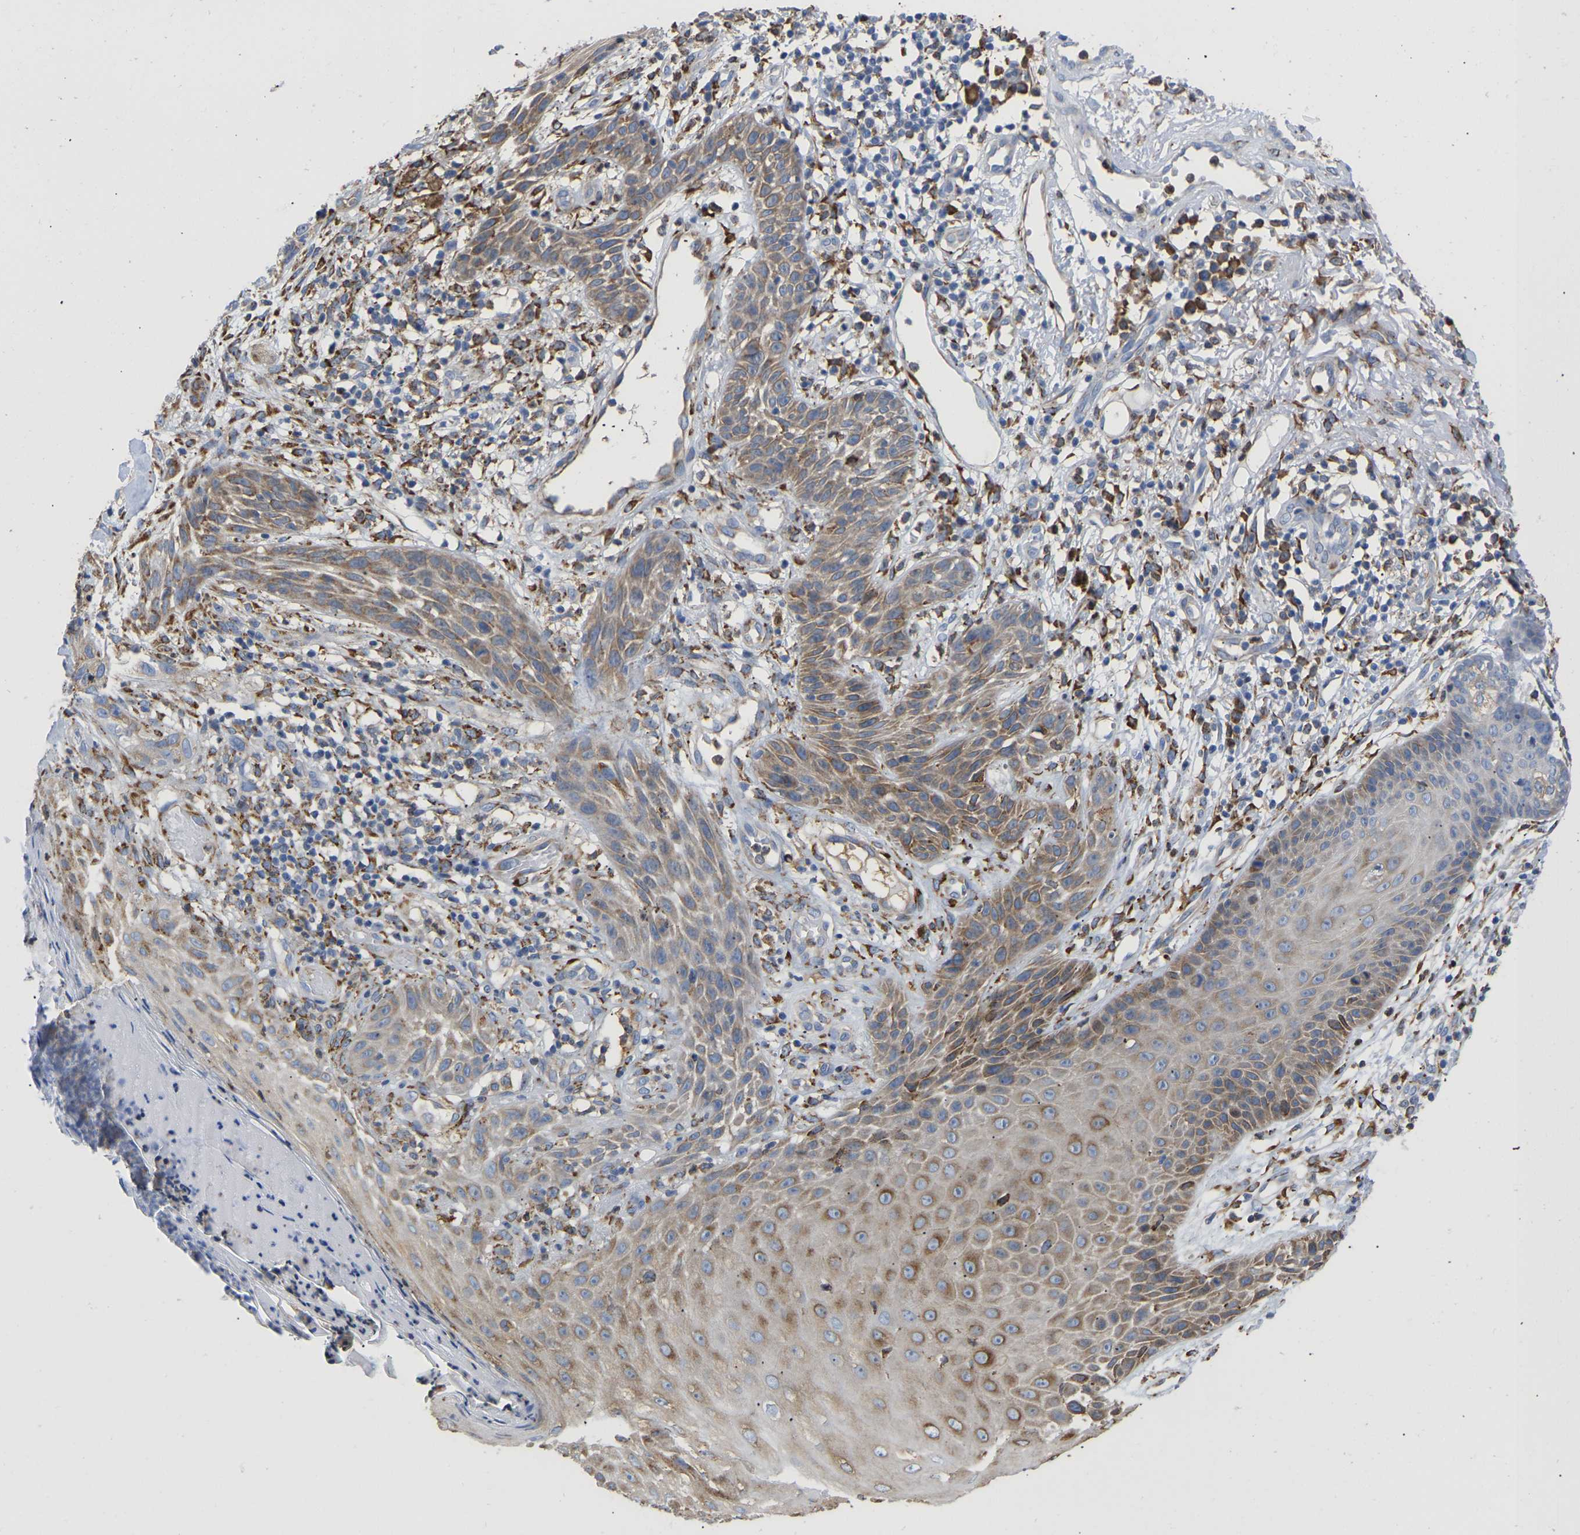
{"staining": {"intensity": "moderate", "quantity": ">75%", "location": "cytoplasmic/membranous"}, "tissue": "skin cancer", "cell_type": "Tumor cells", "image_type": "cancer", "snomed": [{"axis": "morphology", "description": "Normal tissue, NOS"}, {"axis": "morphology", "description": "Basal cell carcinoma"}, {"axis": "topography", "description": "Skin"}], "caption": "A micrograph of skin basal cell carcinoma stained for a protein reveals moderate cytoplasmic/membranous brown staining in tumor cells.", "gene": "P4HB", "patient": {"sex": "male", "age": 79}}